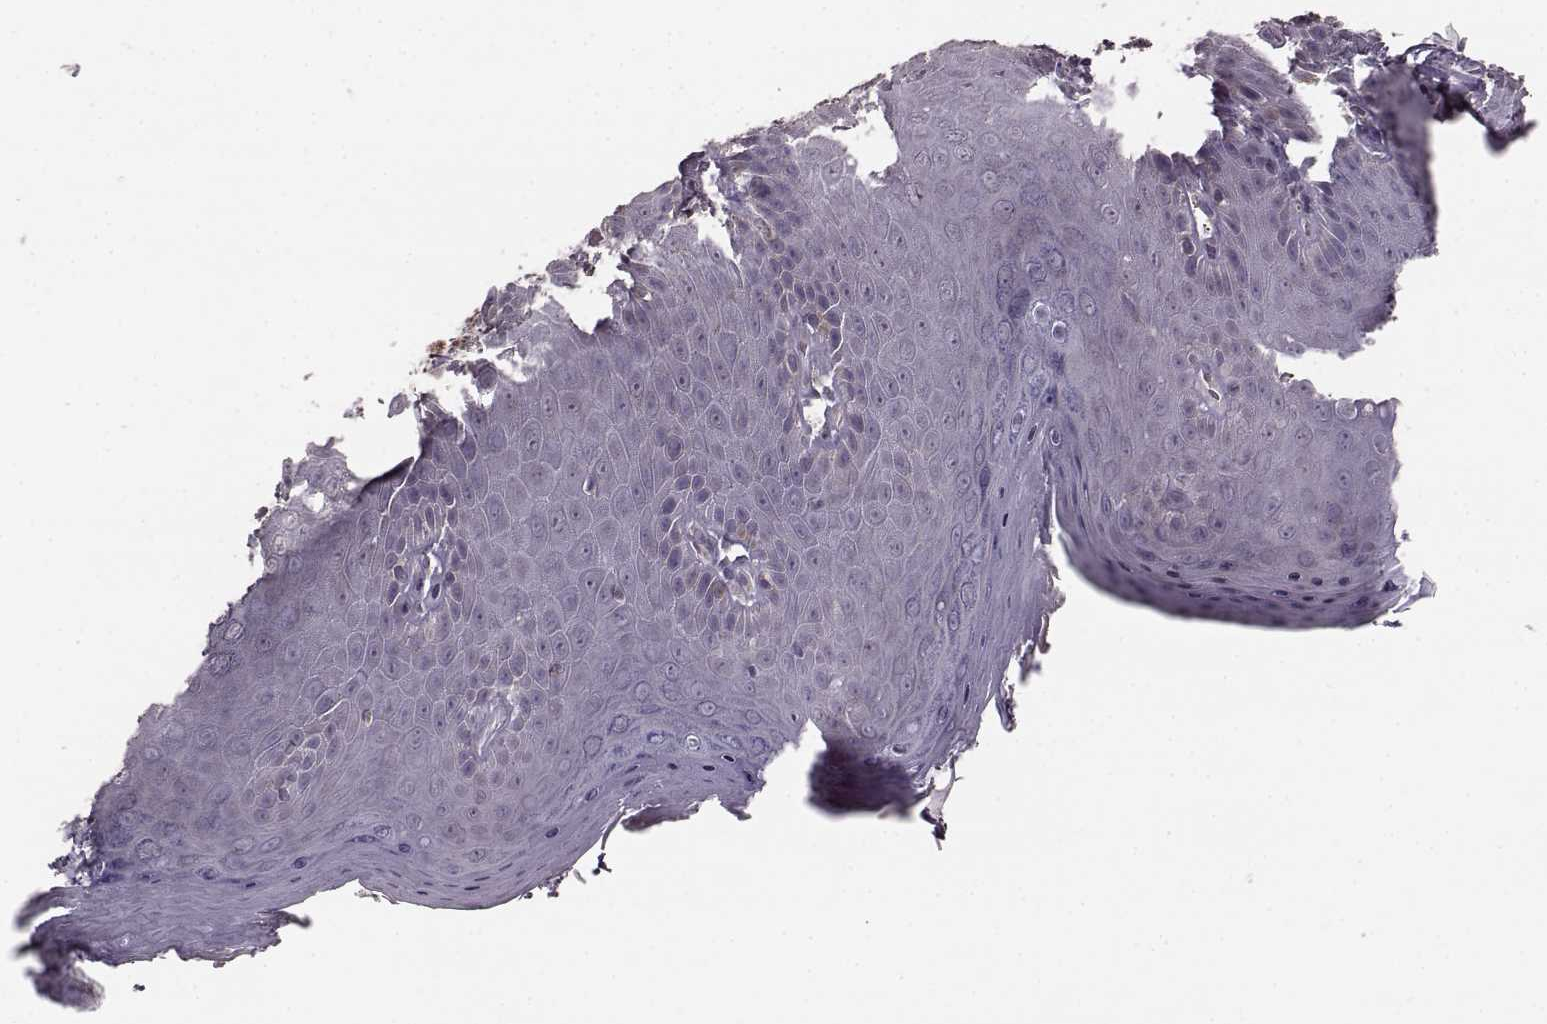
{"staining": {"intensity": "negative", "quantity": "none", "location": "none"}, "tissue": "skin", "cell_type": "Epidermal cells", "image_type": "normal", "snomed": [{"axis": "morphology", "description": "Normal tissue, NOS"}, {"axis": "topography", "description": "Anal"}], "caption": "The IHC histopathology image has no significant staining in epidermal cells of skin.", "gene": "SLC52A3", "patient": {"sex": "male", "age": 53}}